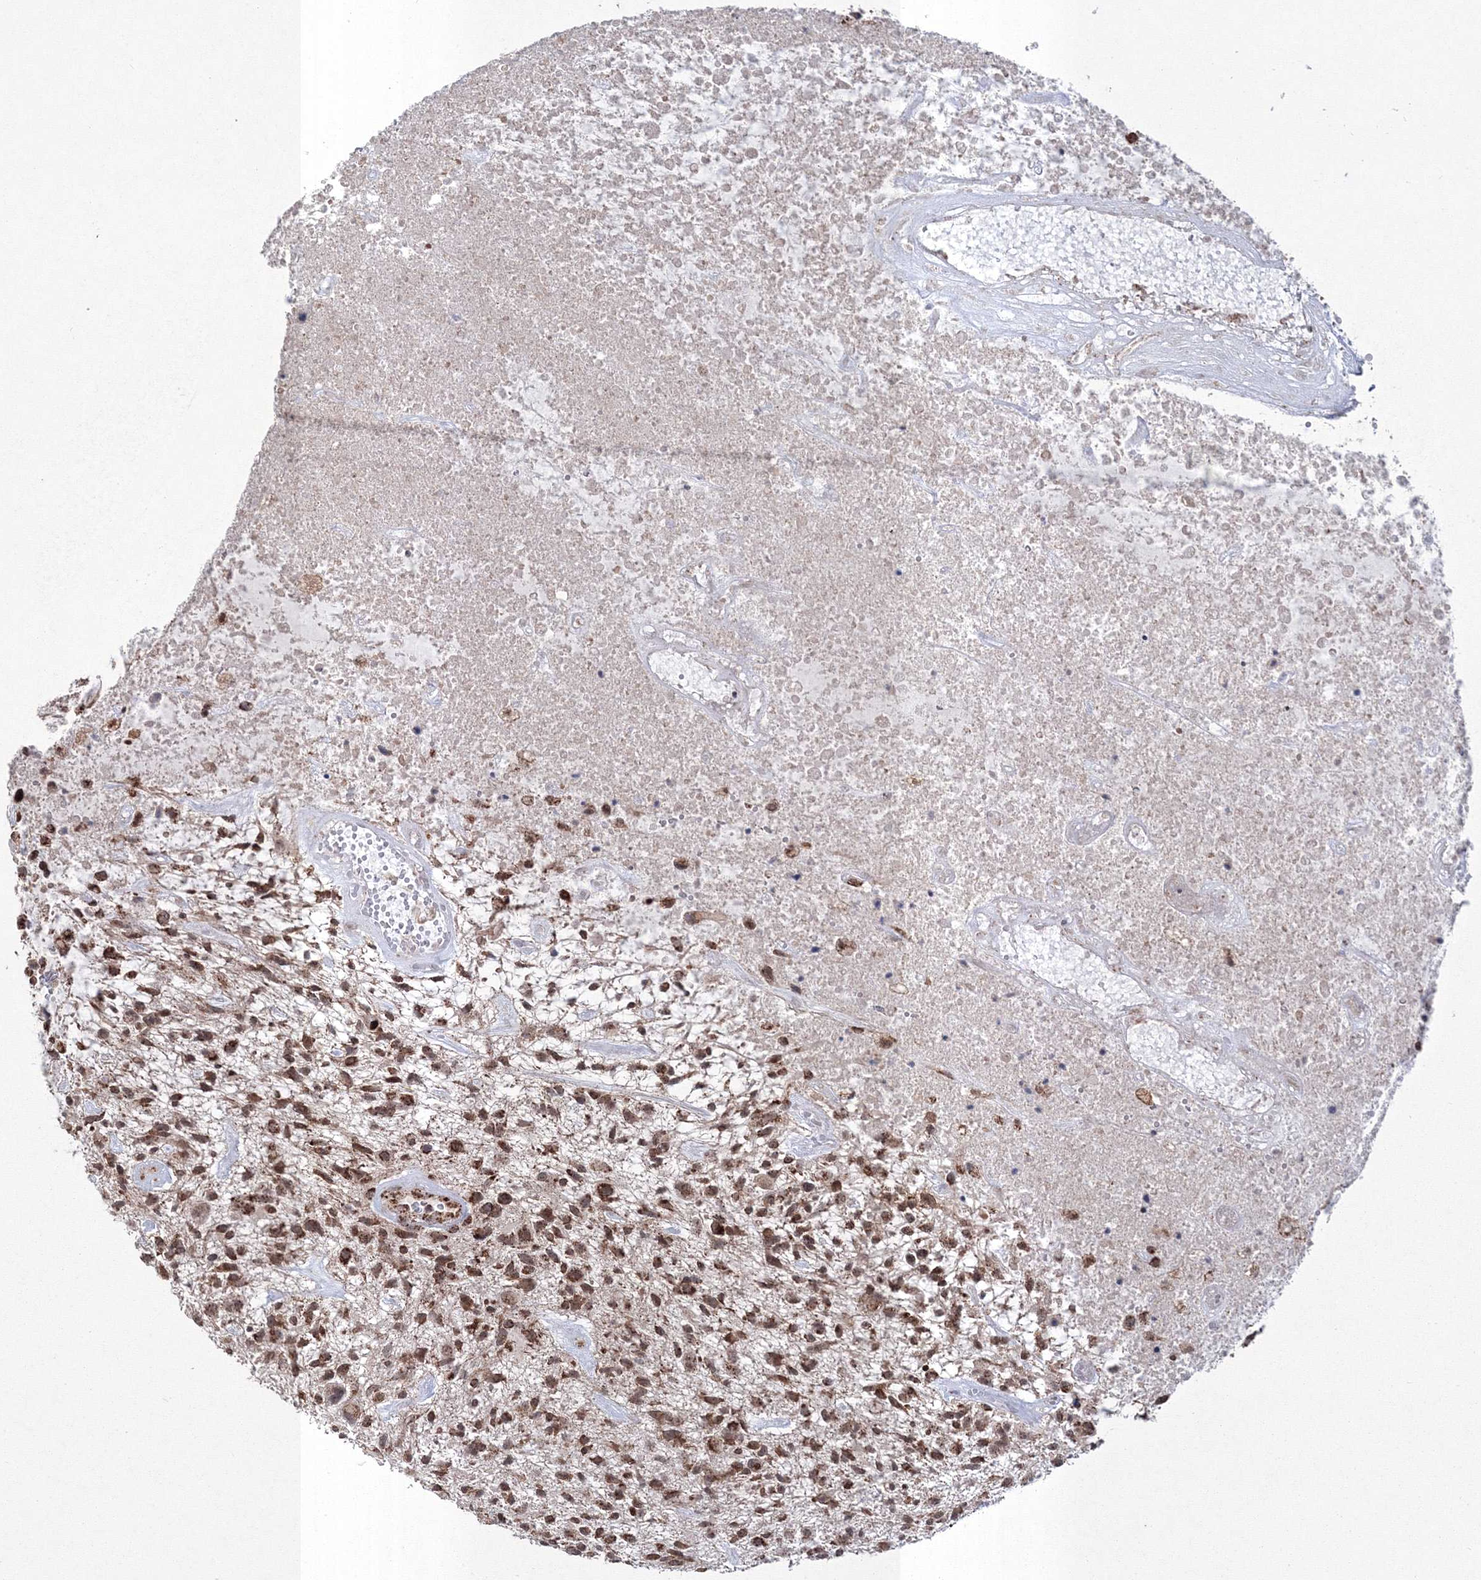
{"staining": {"intensity": "moderate", "quantity": ">75%", "location": "cytoplasmic/membranous,nuclear"}, "tissue": "glioma", "cell_type": "Tumor cells", "image_type": "cancer", "snomed": [{"axis": "morphology", "description": "Glioma, malignant, High grade"}, {"axis": "topography", "description": "Brain"}], "caption": "Glioma was stained to show a protein in brown. There is medium levels of moderate cytoplasmic/membranous and nuclear positivity in about >75% of tumor cells.", "gene": "GRSF1", "patient": {"sex": "male", "age": 47}}